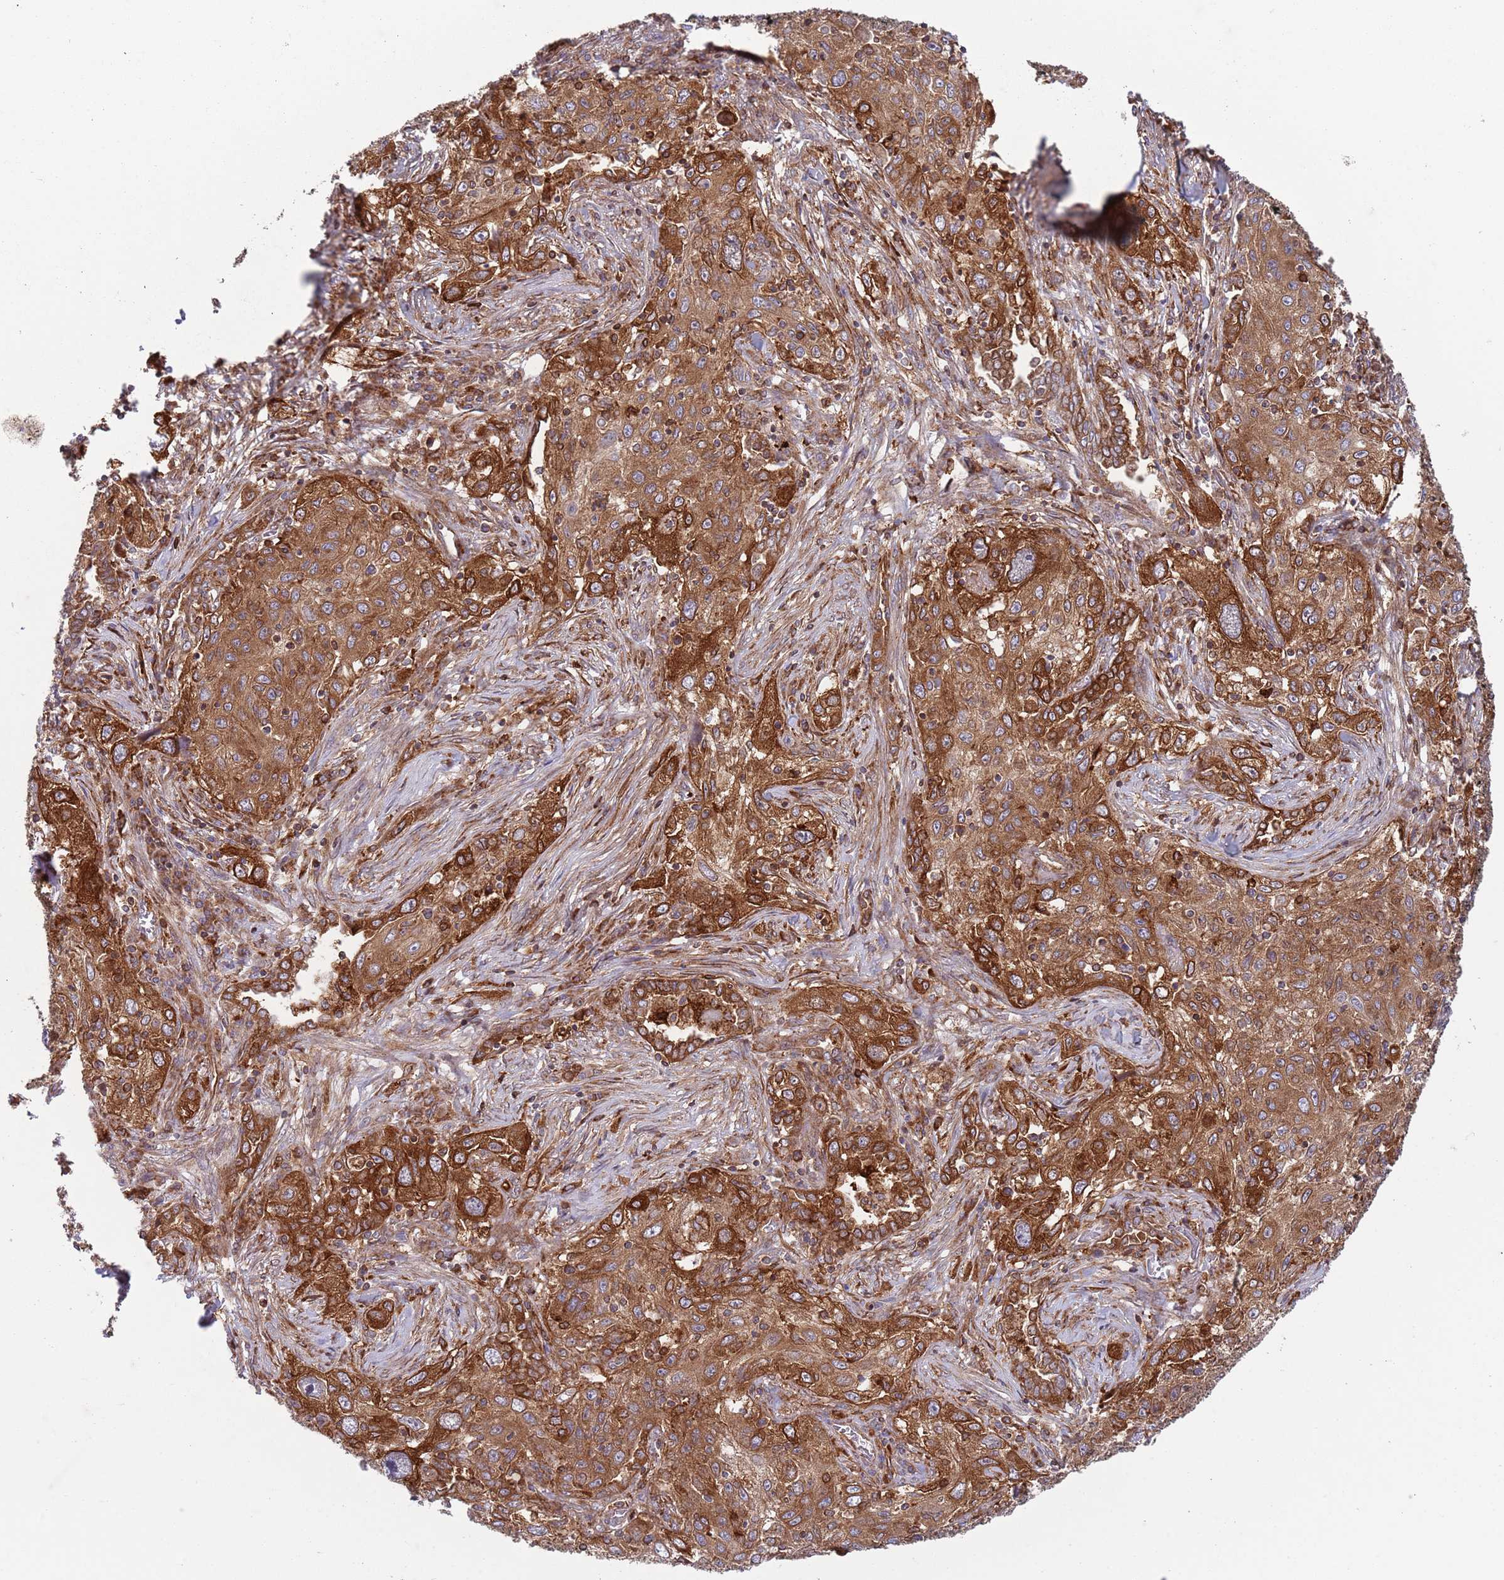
{"staining": {"intensity": "strong", "quantity": ">75%", "location": "cytoplasmic/membranous"}, "tissue": "lung cancer", "cell_type": "Tumor cells", "image_type": "cancer", "snomed": [{"axis": "morphology", "description": "Squamous cell carcinoma, NOS"}, {"axis": "topography", "description": "Lung"}], "caption": "The photomicrograph exhibits immunohistochemical staining of squamous cell carcinoma (lung). There is strong cytoplasmic/membranous positivity is seen in approximately >75% of tumor cells.", "gene": "ZMYM5", "patient": {"sex": "female", "age": 69}}